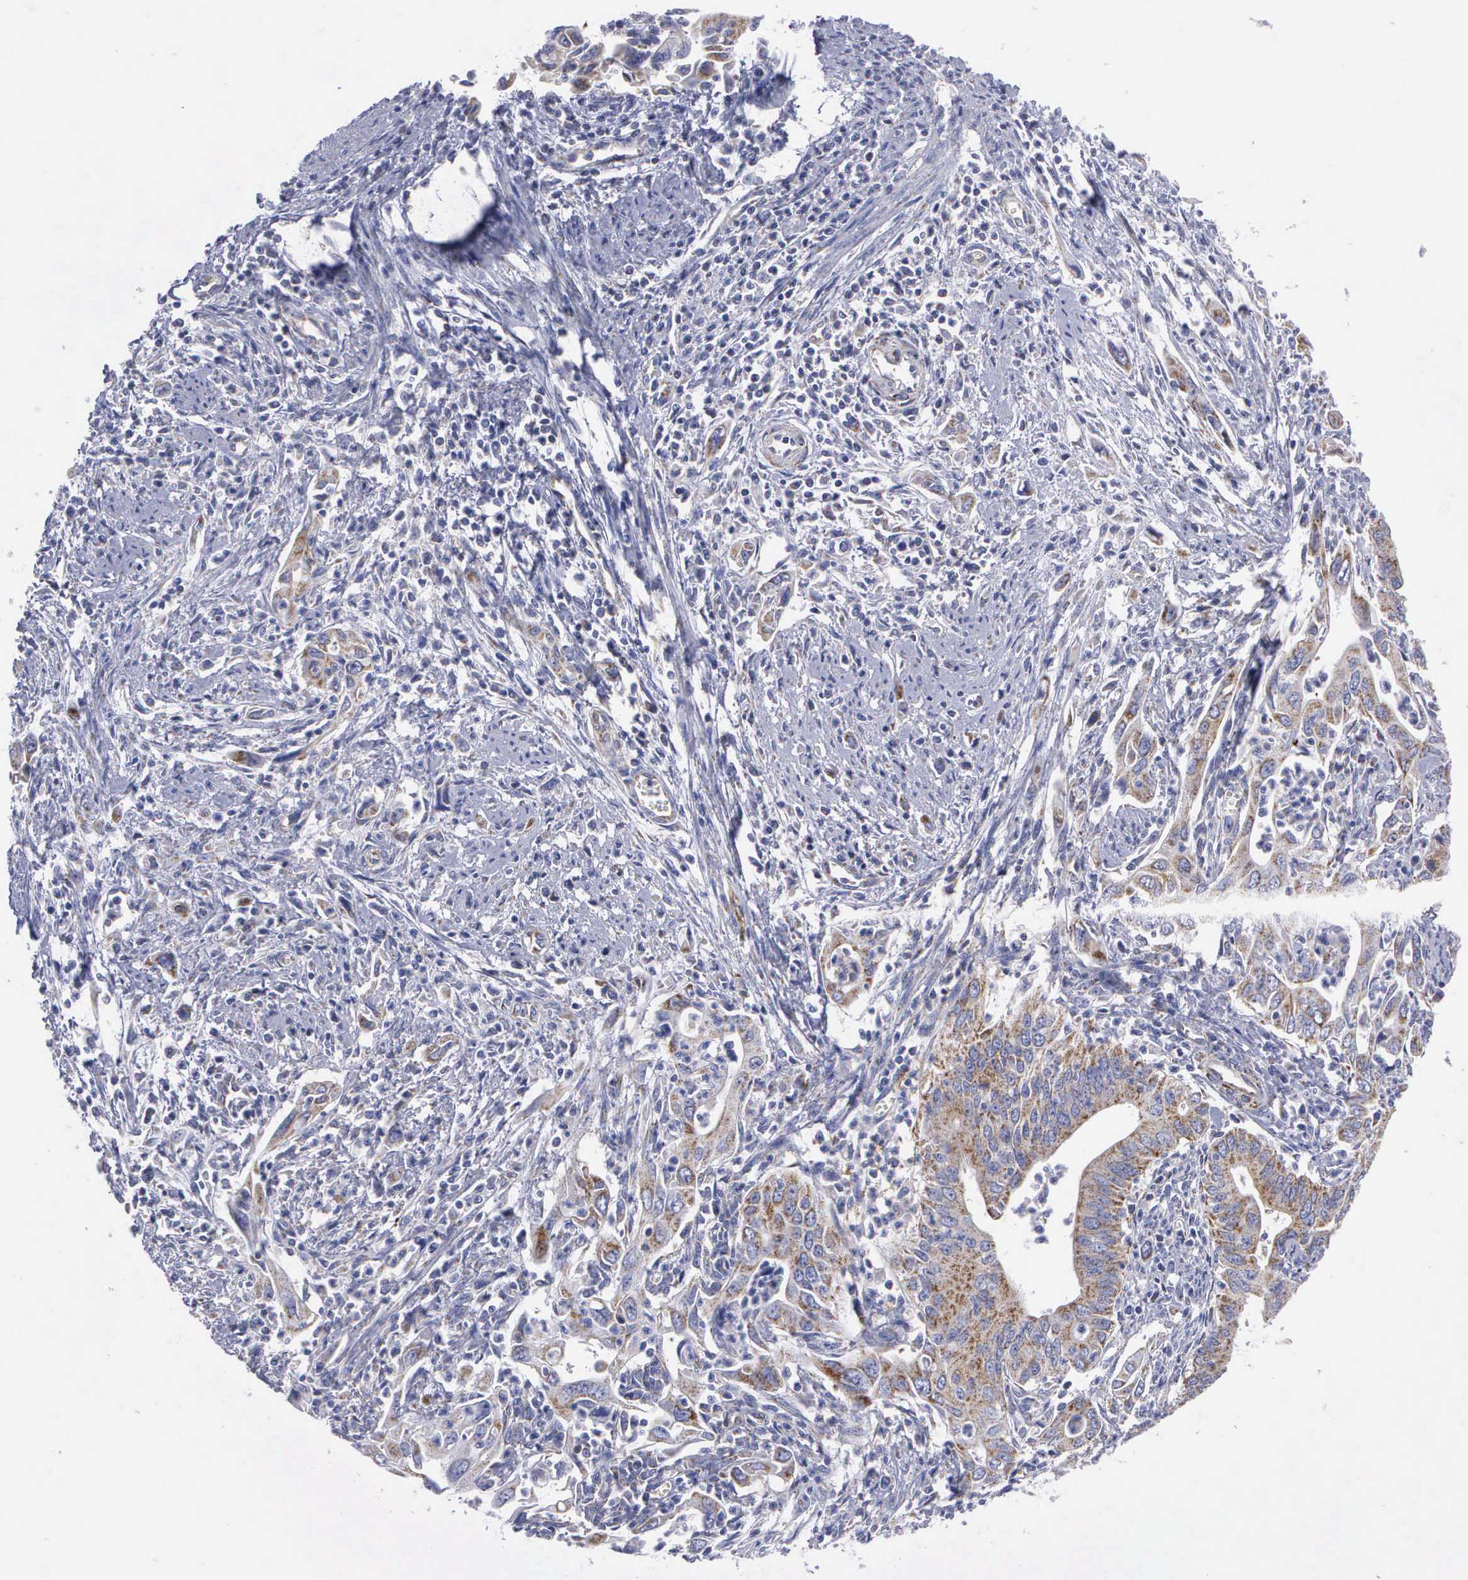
{"staining": {"intensity": "moderate", "quantity": ">75%", "location": "cytoplasmic/membranous"}, "tissue": "cervical cancer", "cell_type": "Tumor cells", "image_type": "cancer", "snomed": [{"axis": "morphology", "description": "Normal tissue, NOS"}, {"axis": "morphology", "description": "Adenocarcinoma, NOS"}, {"axis": "topography", "description": "Cervix"}], "caption": "Cervical adenocarcinoma tissue demonstrates moderate cytoplasmic/membranous staining in about >75% of tumor cells, visualized by immunohistochemistry. The staining is performed using DAB (3,3'-diaminobenzidine) brown chromogen to label protein expression. The nuclei are counter-stained blue using hematoxylin.", "gene": "APOOL", "patient": {"sex": "female", "age": 34}}